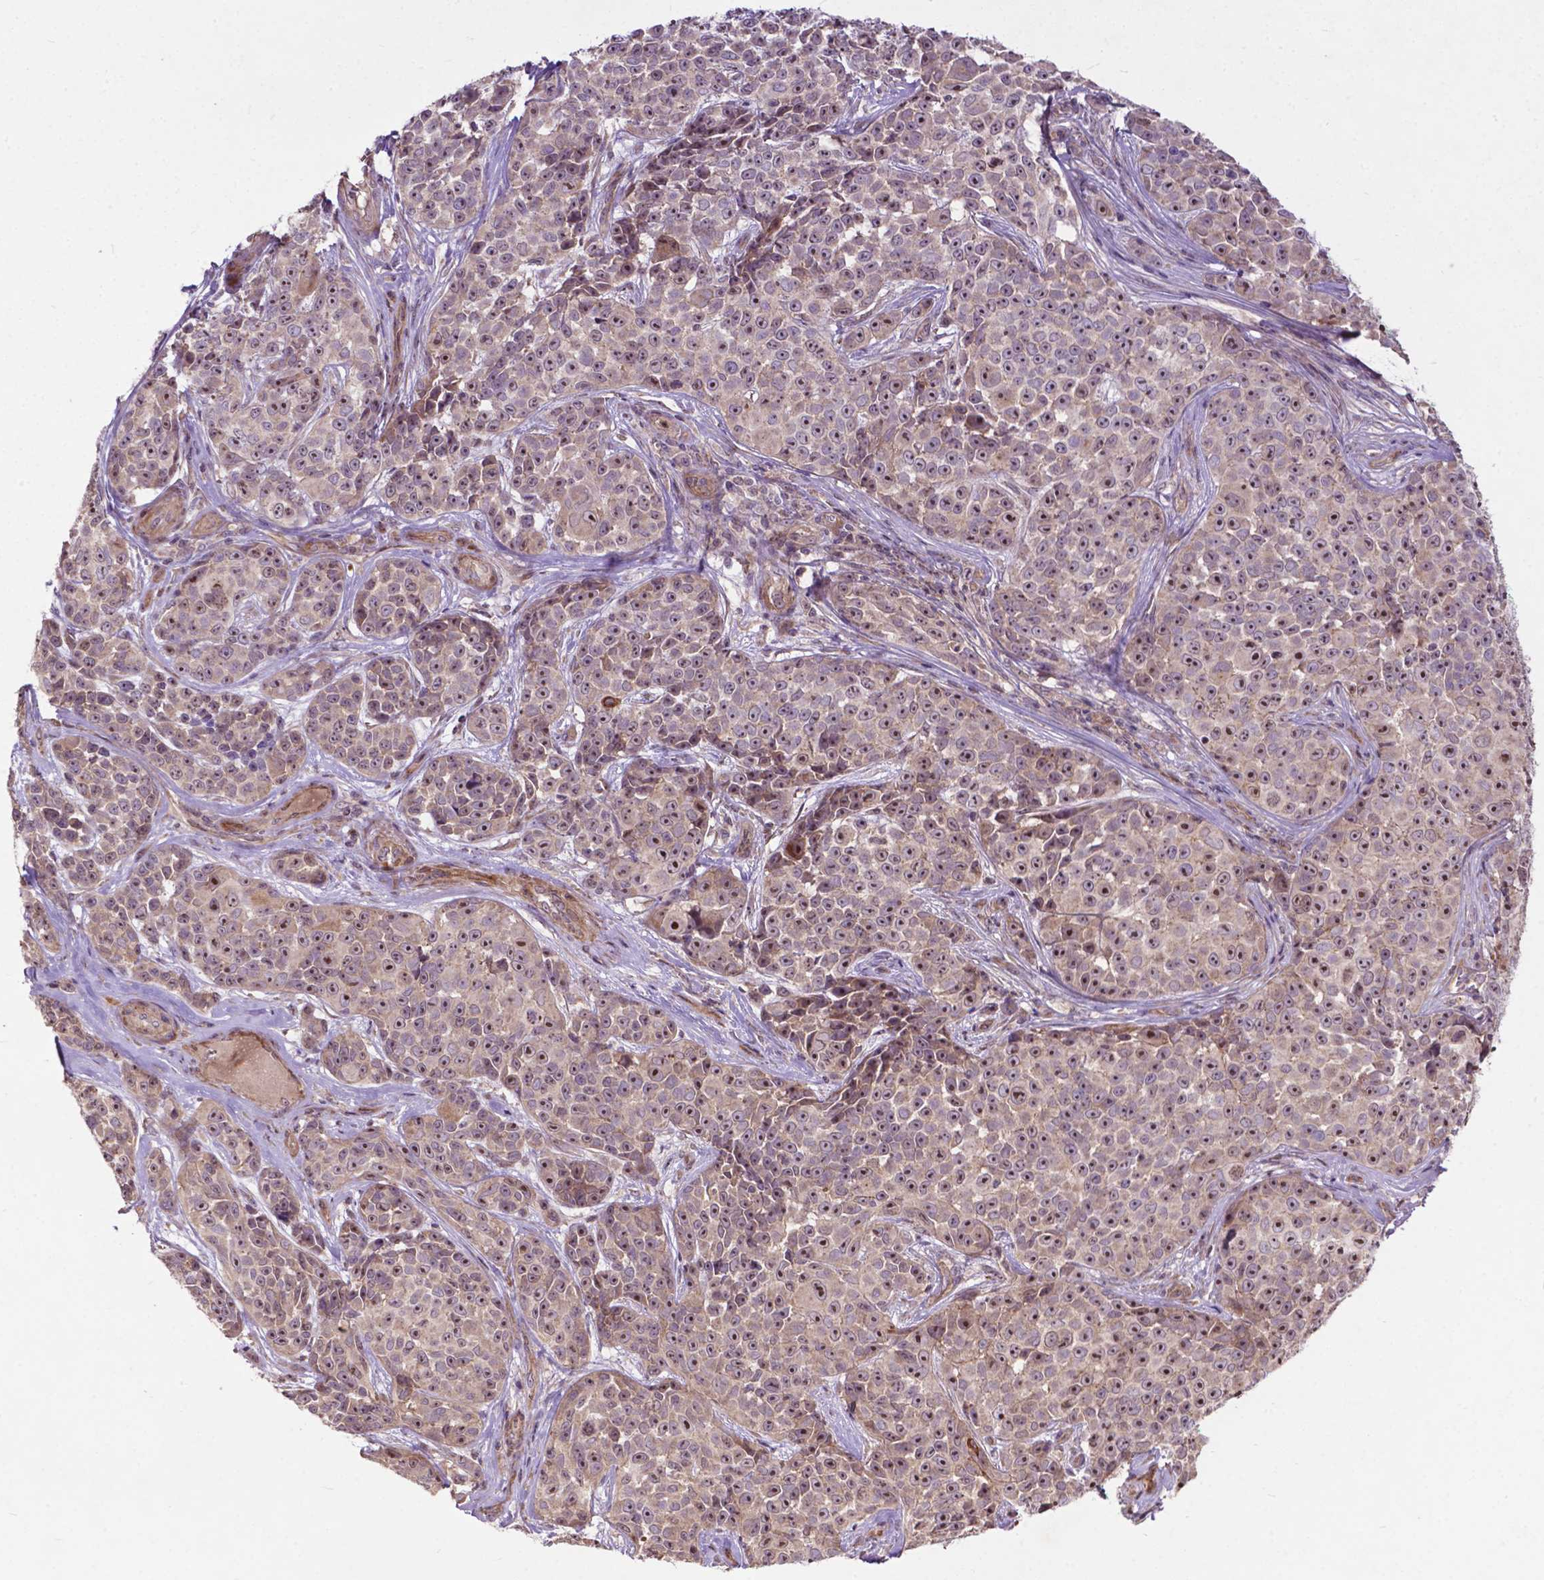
{"staining": {"intensity": "strong", "quantity": ">75%", "location": "nuclear"}, "tissue": "melanoma", "cell_type": "Tumor cells", "image_type": "cancer", "snomed": [{"axis": "morphology", "description": "Malignant melanoma, NOS"}, {"axis": "topography", "description": "Skin"}], "caption": "Brown immunohistochemical staining in human melanoma demonstrates strong nuclear expression in approximately >75% of tumor cells. (brown staining indicates protein expression, while blue staining denotes nuclei).", "gene": "PARP3", "patient": {"sex": "female", "age": 88}}